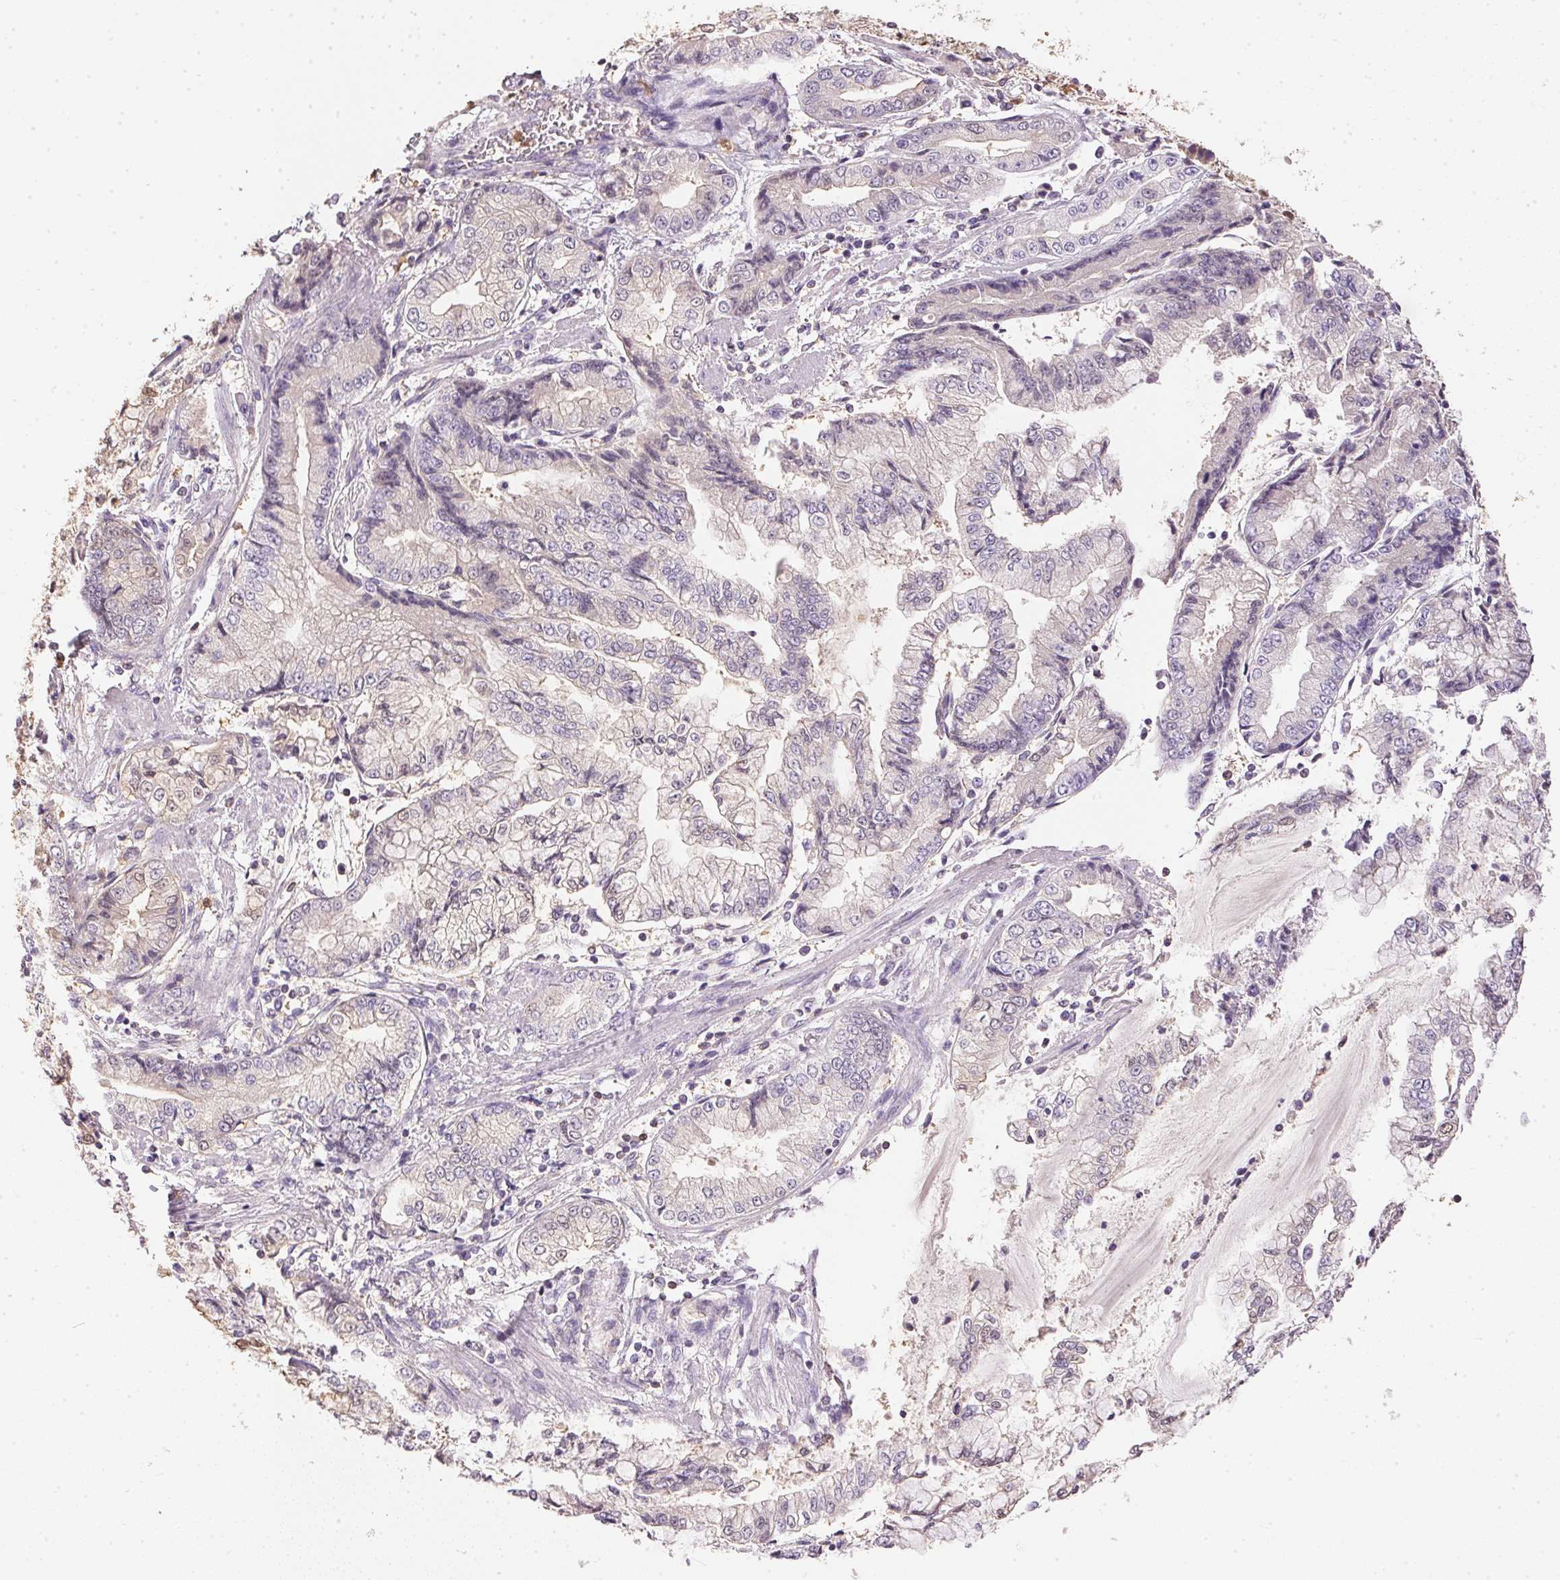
{"staining": {"intensity": "negative", "quantity": "none", "location": "none"}, "tissue": "stomach cancer", "cell_type": "Tumor cells", "image_type": "cancer", "snomed": [{"axis": "morphology", "description": "Adenocarcinoma, NOS"}, {"axis": "topography", "description": "Stomach, upper"}], "caption": "Tumor cells are negative for protein expression in human stomach cancer. (Brightfield microscopy of DAB IHC at high magnification).", "gene": "S100A3", "patient": {"sex": "female", "age": 74}}